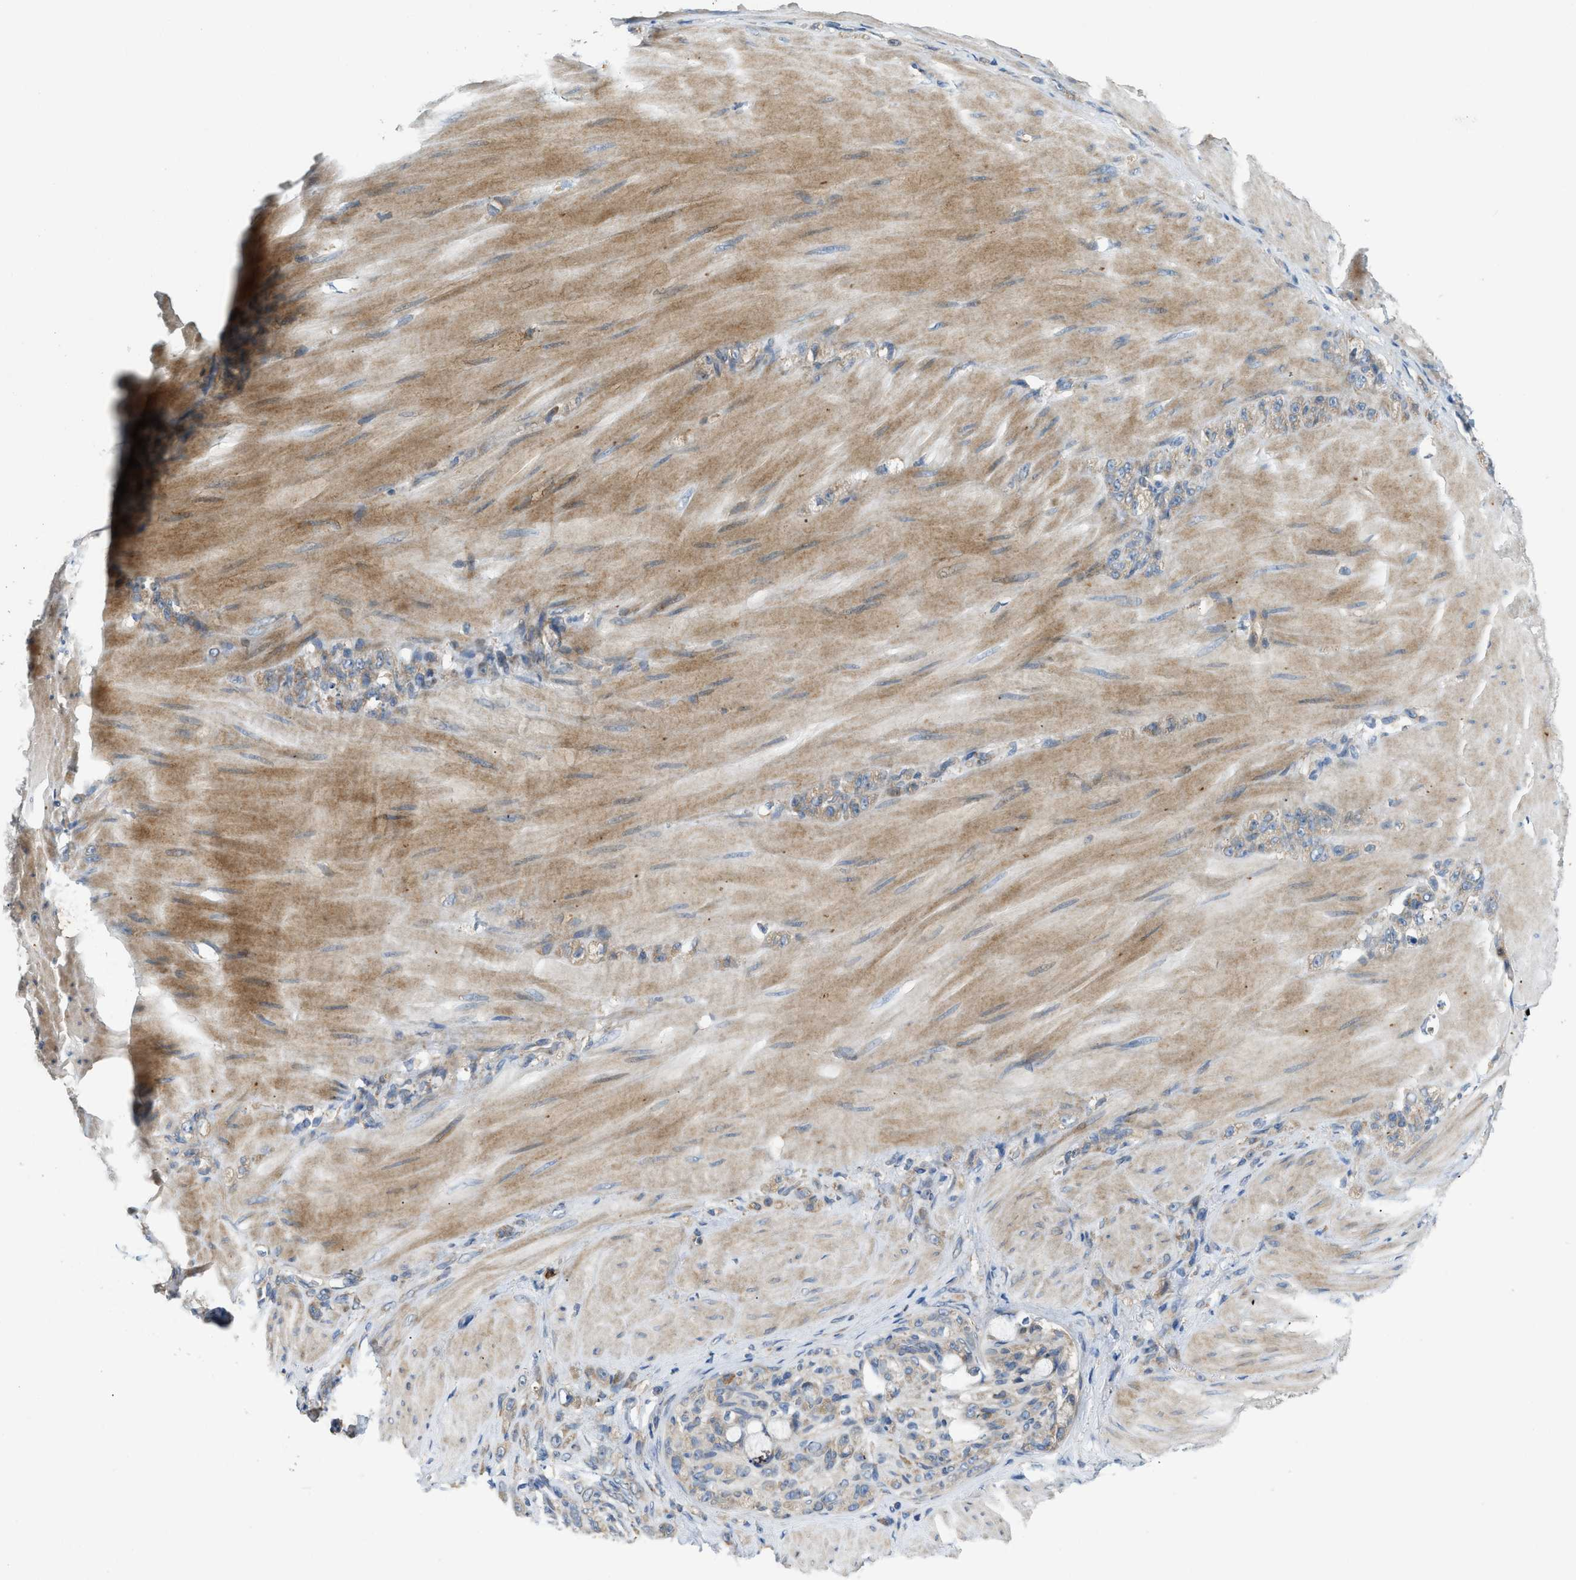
{"staining": {"intensity": "weak", "quantity": ">75%", "location": "cytoplasmic/membranous"}, "tissue": "stomach cancer", "cell_type": "Tumor cells", "image_type": "cancer", "snomed": [{"axis": "morphology", "description": "Normal tissue, NOS"}, {"axis": "morphology", "description": "Adenocarcinoma, NOS"}, {"axis": "topography", "description": "Stomach"}], "caption": "Immunohistochemical staining of stomach cancer (adenocarcinoma) reveals low levels of weak cytoplasmic/membranous staining in approximately >75% of tumor cells.", "gene": "TMEM68", "patient": {"sex": "male", "age": 82}}